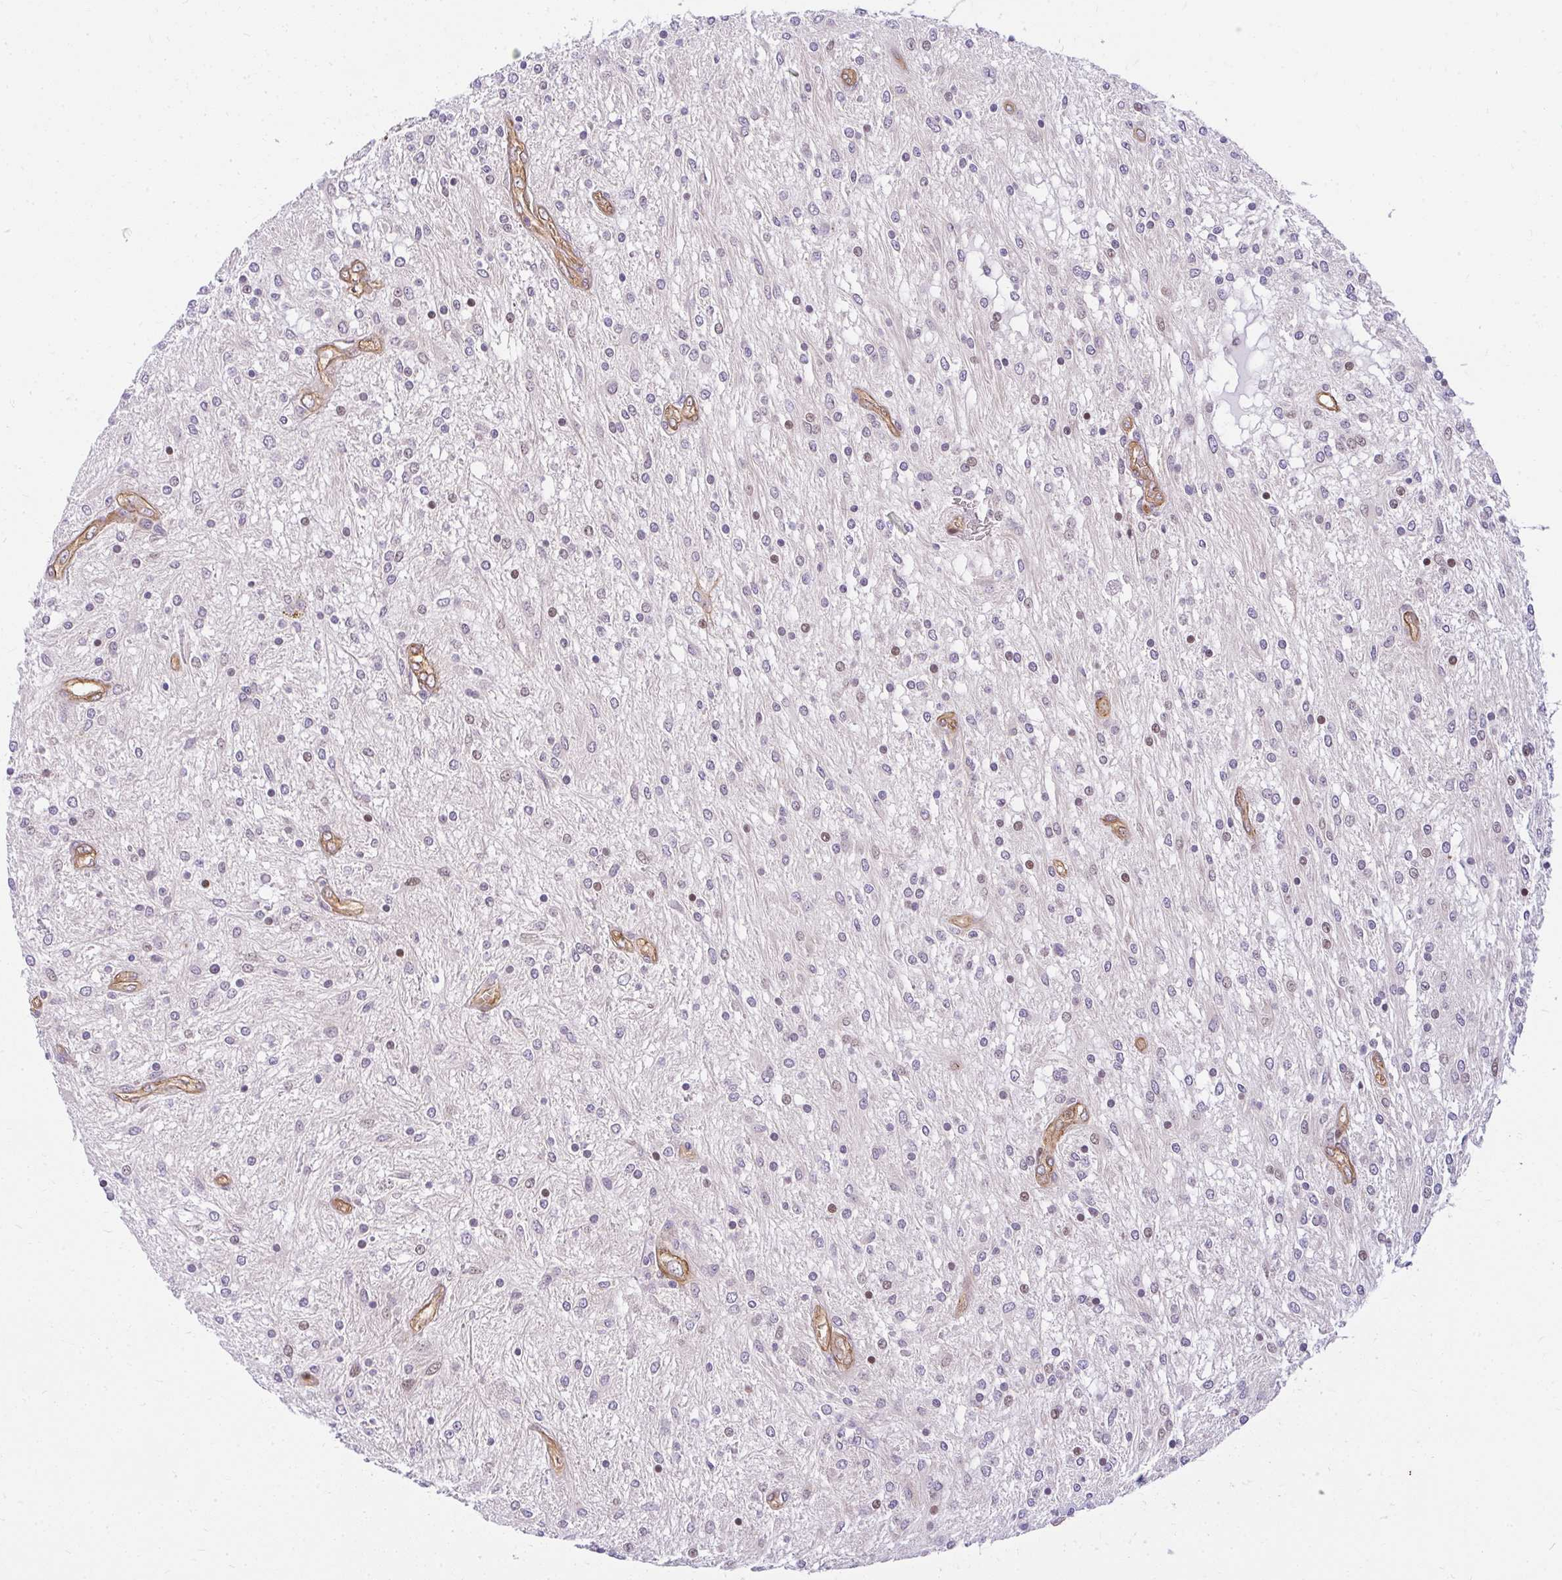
{"staining": {"intensity": "weak", "quantity": "<25%", "location": "nuclear"}, "tissue": "glioma", "cell_type": "Tumor cells", "image_type": "cancer", "snomed": [{"axis": "morphology", "description": "Glioma, malignant, Low grade"}, {"axis": "topography", "description": "Cerebellum"}], "caption": "High power microscopy photomicrograph of an IHC image of glioma, revealing no significant expression in tumor cells.", "gene": "RSKR", "patient": {"sex": "female", "age": 14}}